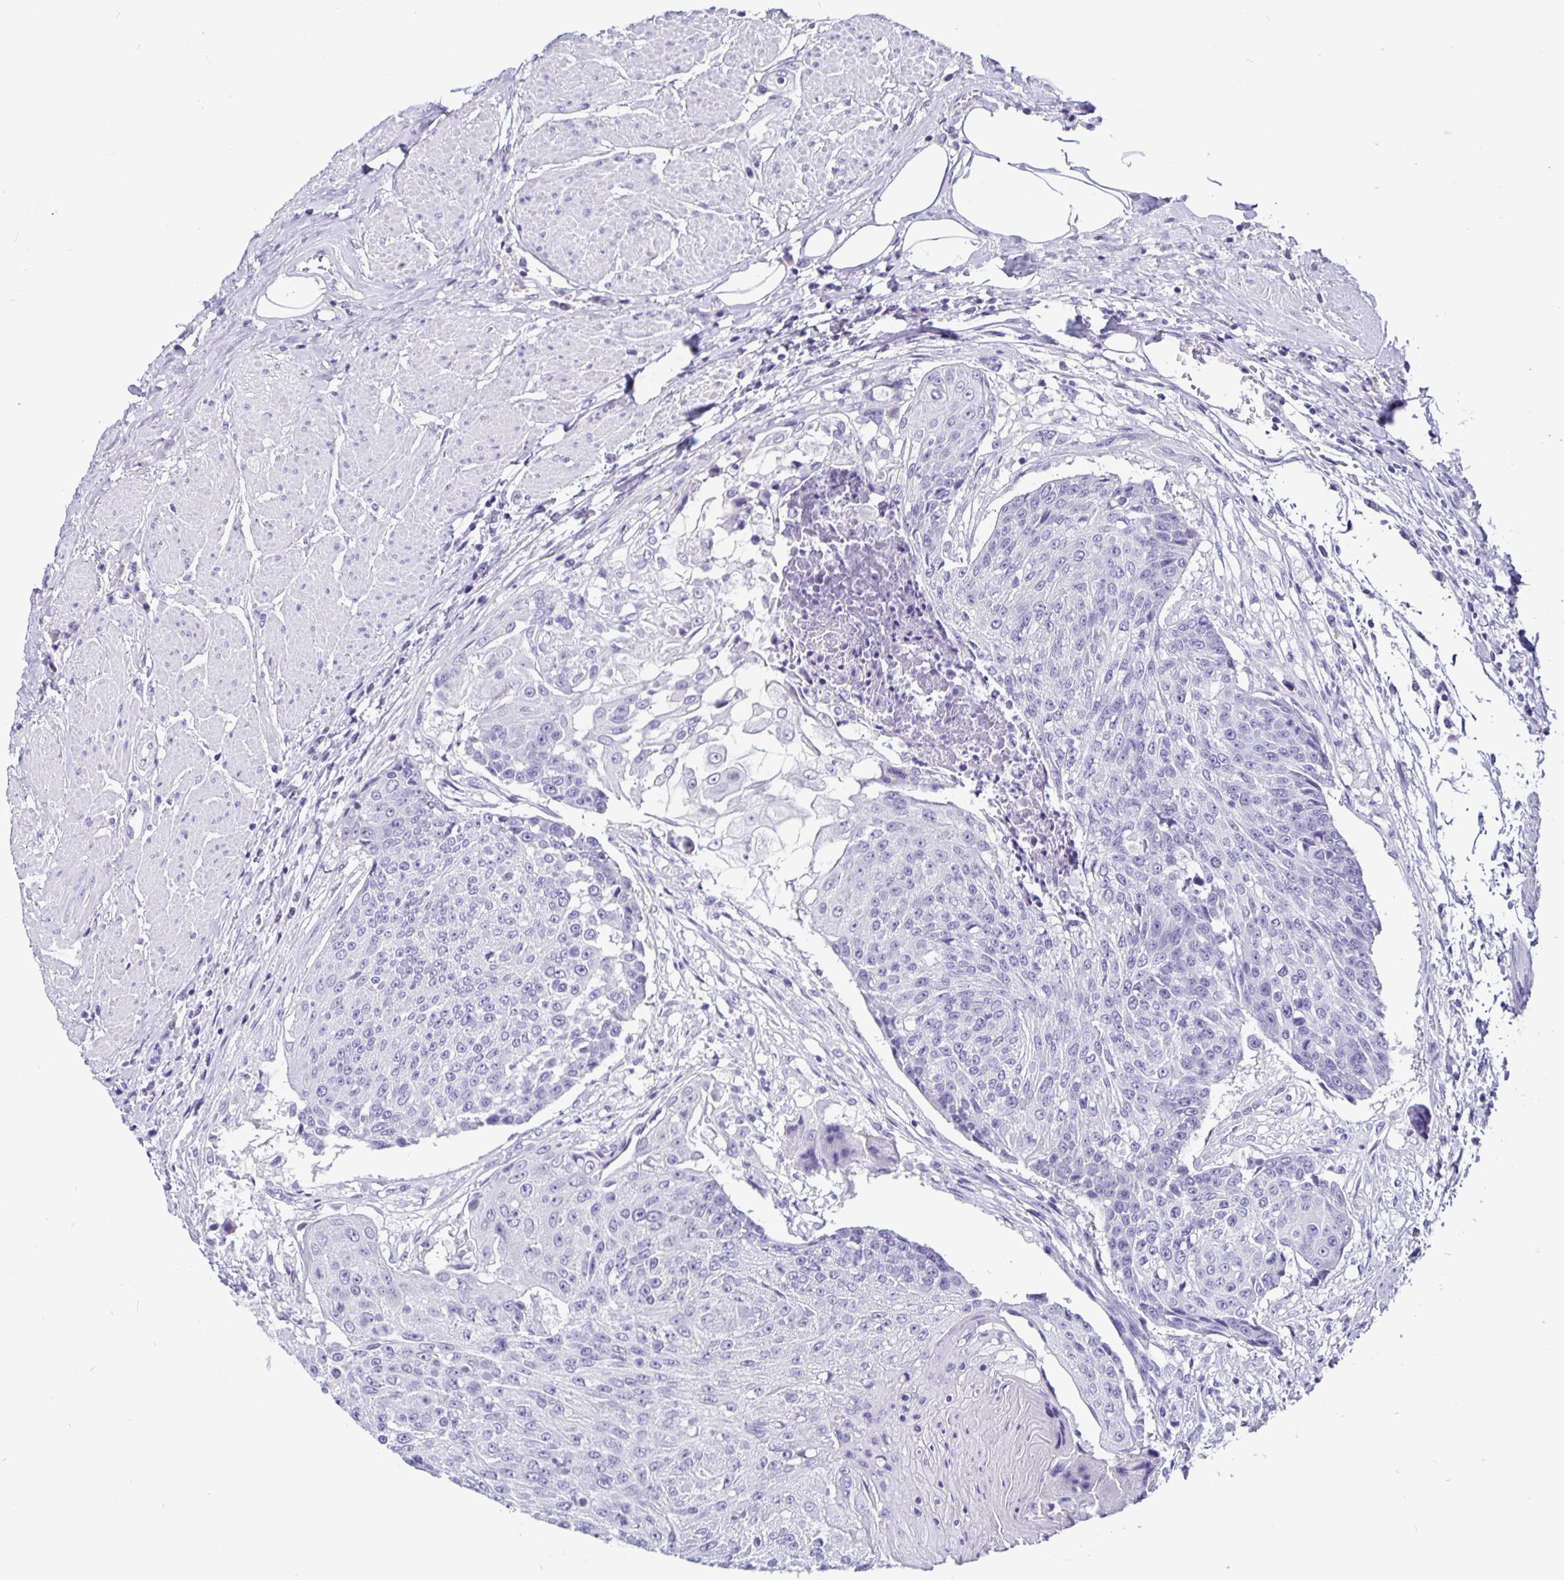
{"staining": {"intensity": "negative", "quantity": "none", "location": "none"}, "tissue": "urothelial cancer", "cell_type": "Tumor cells", "image_type": "cancer", "snomed": [{"axis": "morphology", "description": "Urothelial carcinoma, High grade"}, {"axis": "topography", "description": "Urinary bladder"}], "caption": "The photomicrograph displays no staining of tumor cells in urothelial cancer.", "gene": "ODF3B", "patient": {"sex": "female", "age": 63}}